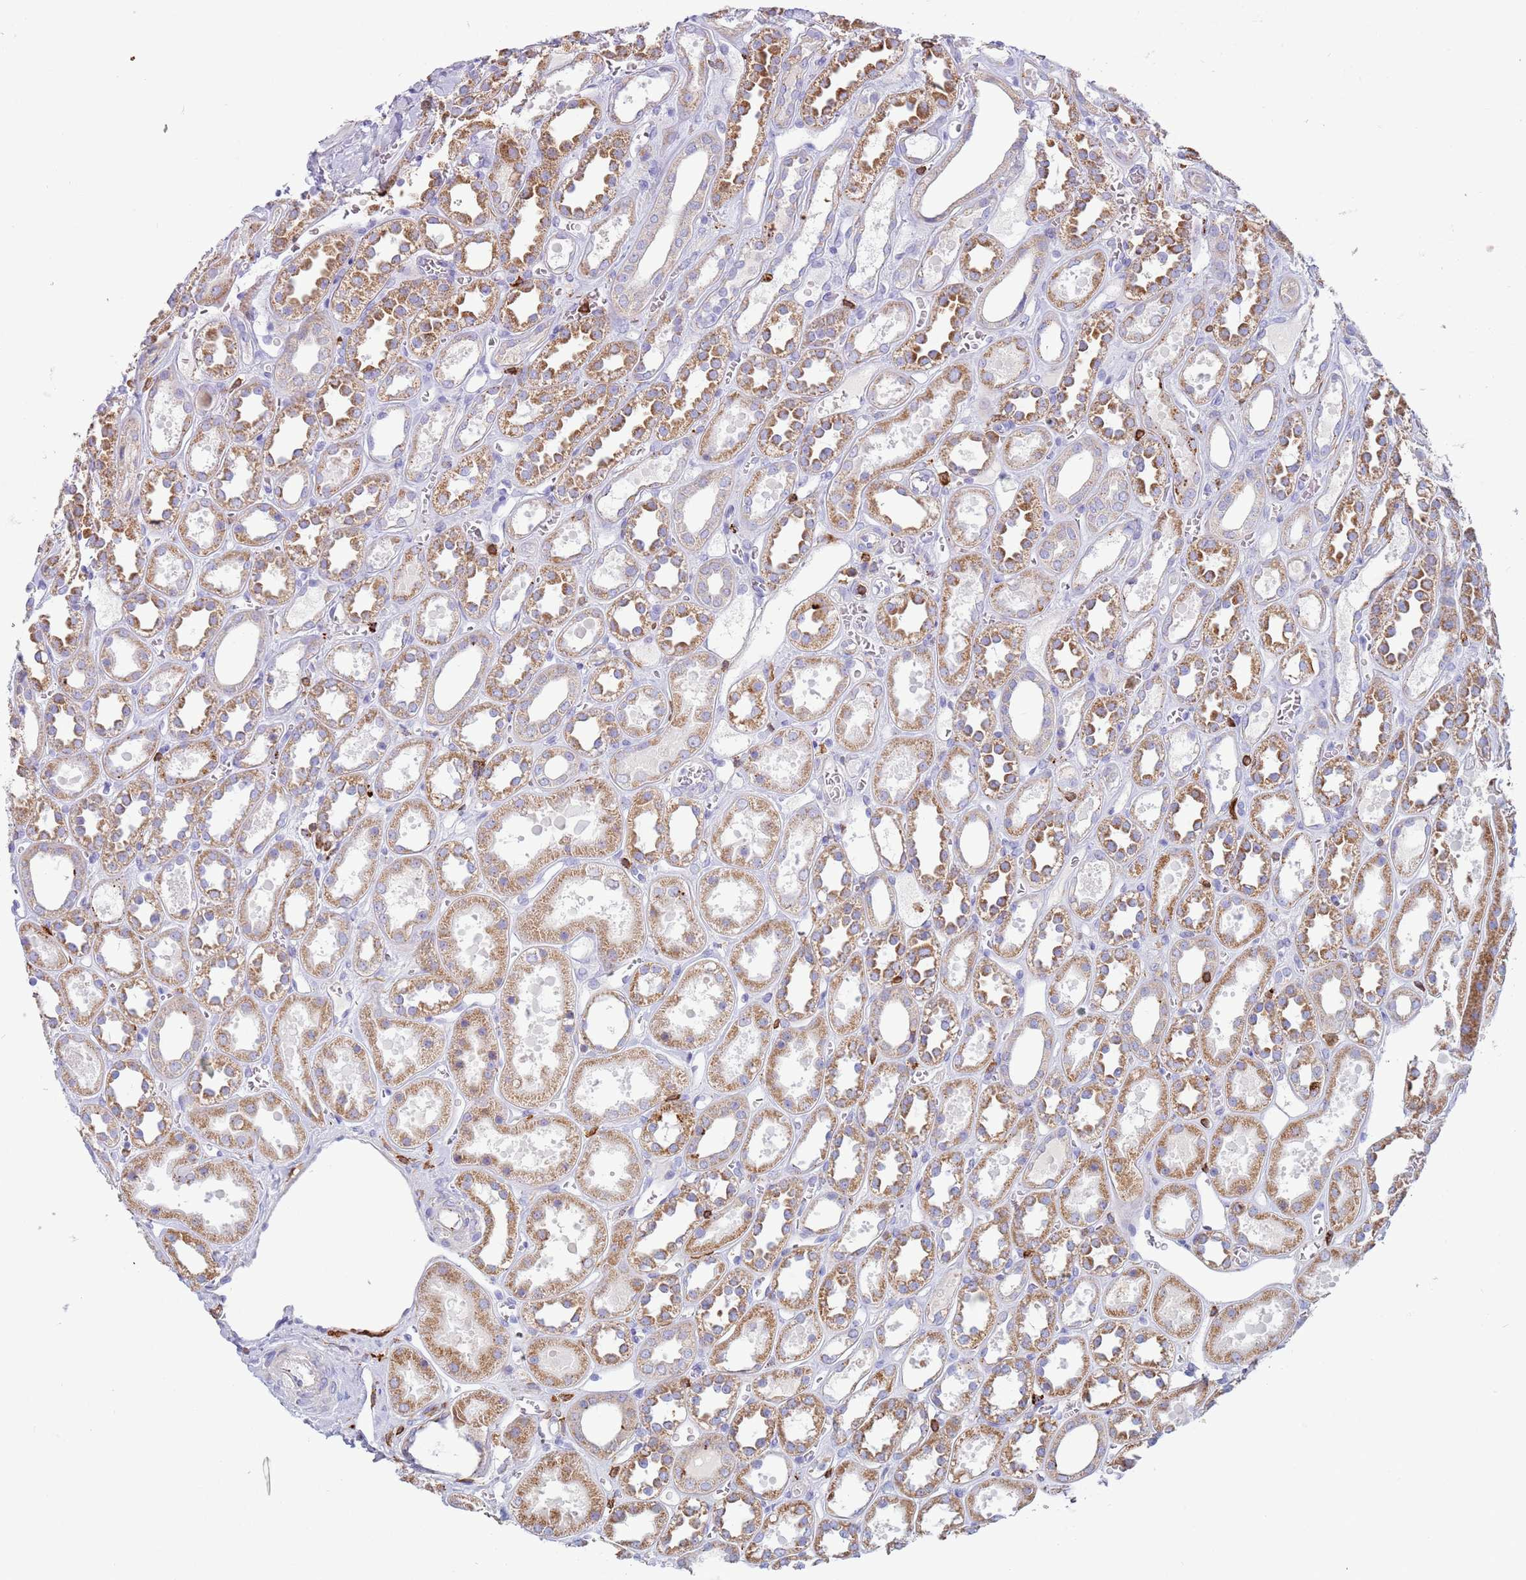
{"staining": {"intensity": "moderate", "quantity": "<25%", "location": "cytoplasmic/membranous"}, "tissue": "kidney", "cell_type": "Cells in glomeruli", "image_type": "normal", "snomed": [{"axis": "morphology", "description": "Normal tissue, NOS"}, {"axis": "topography", "description": "Kidney"}], "caption": "DAB (3,3'-diaminobenzidine) immunohistochemical staining of normal kidney exhibits moderate cytoplasmic/membranous protein staining in approximately <25% of cells in glomeruli. Ihc stains the protein of interest in brown and the nuclei are stained blue.", "gene": "TTPAL", "patient": {"sex": "female", "age": 41}}